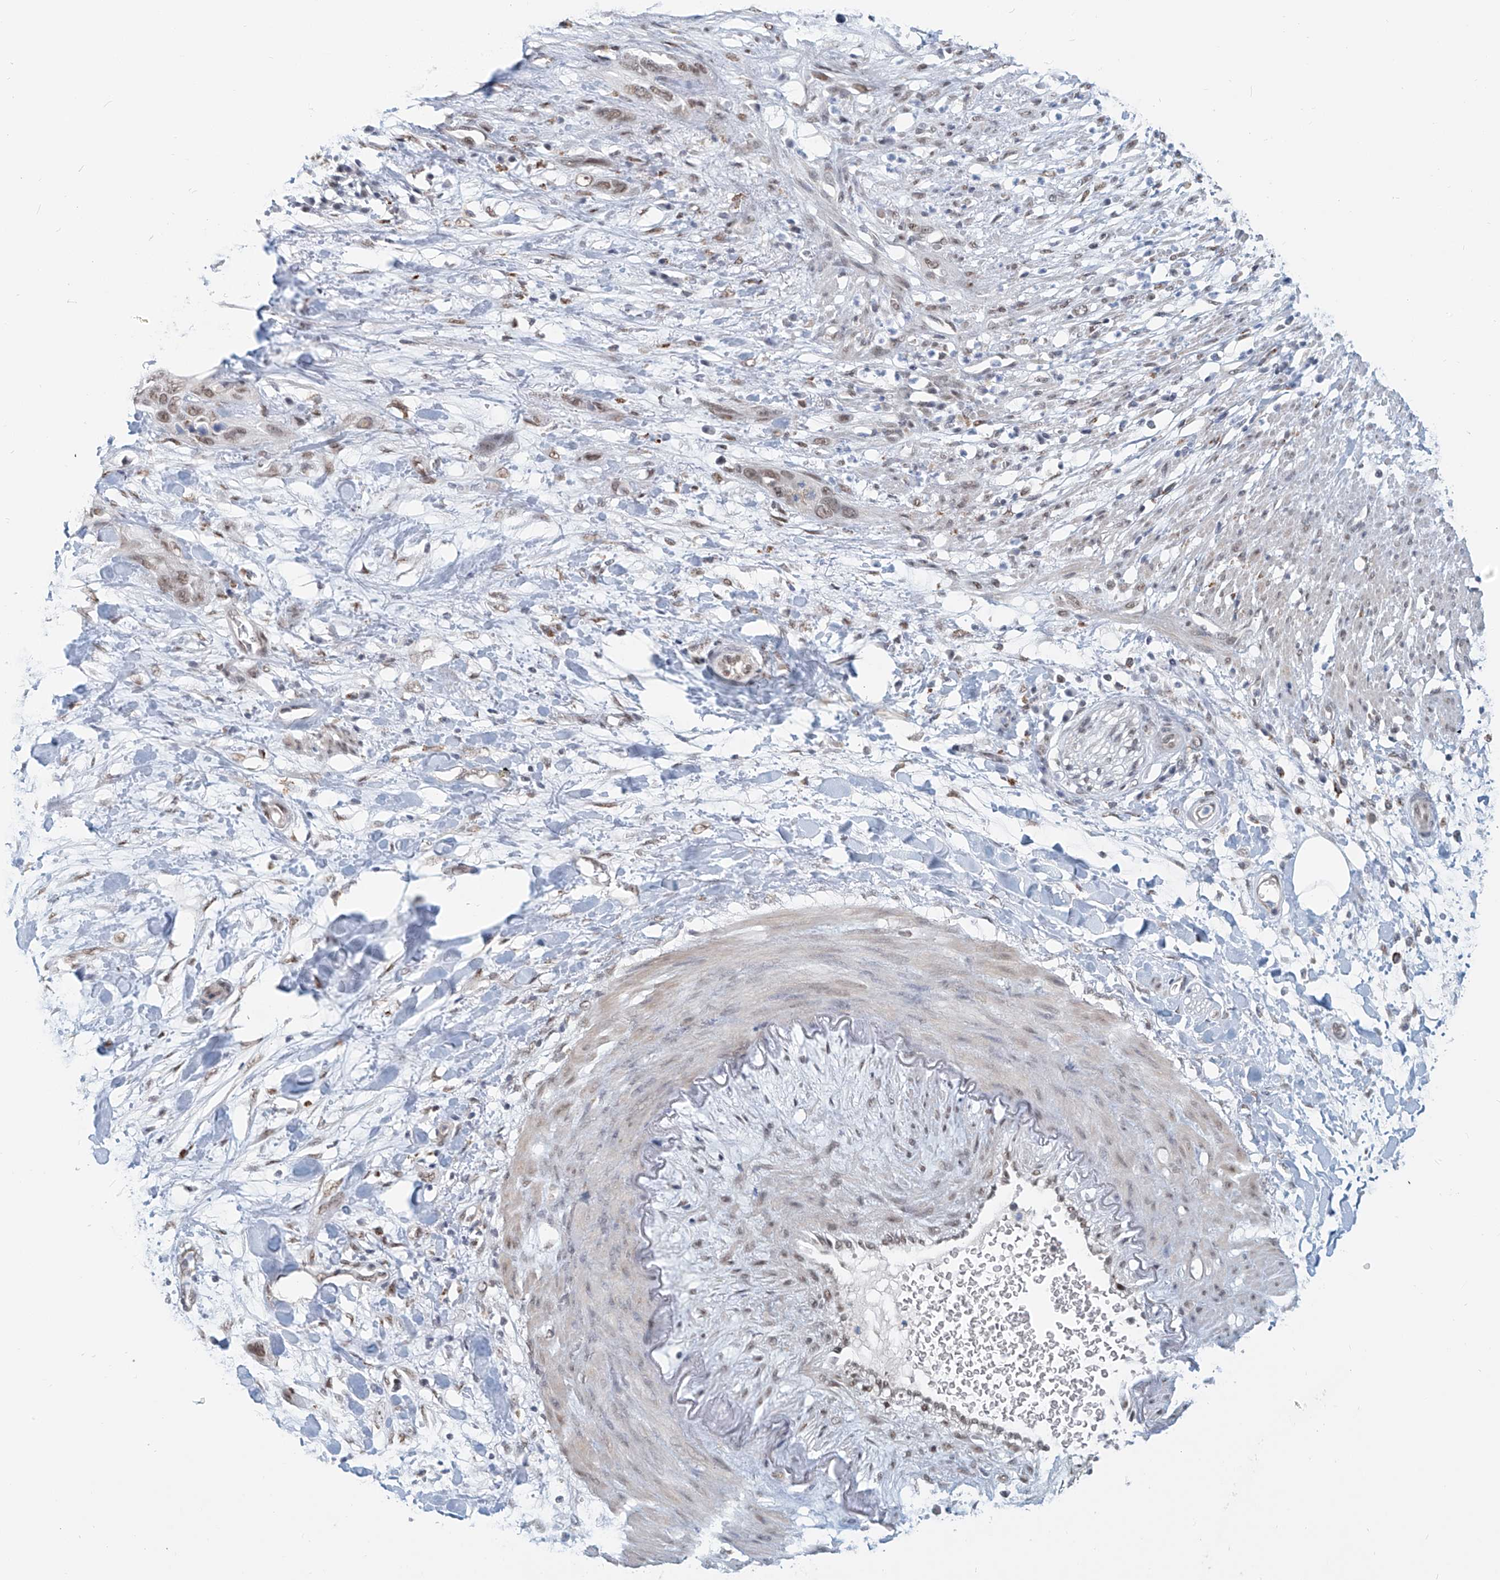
{"staining": {"intensity": "weak", "quantity": ">75%", "location": "nuclear"}, "tissue": "pancreatic cancer", "cell_type": "Tumor cells", "image_type": "cancer", "snomed": [{"axis": "morphology", "description": "Adenocarcinoma, NOS"}, {"axis": "topography", "description": "Pancreas"}], "caption": "Pancreatic cancer (adenocarcinoma) stained for a protein (brown) exhibits weak nuclear positive positivity in about >75% of tumor cells.", "gene": "SASH1", "patient": {"sex": "female", "age": 60}}